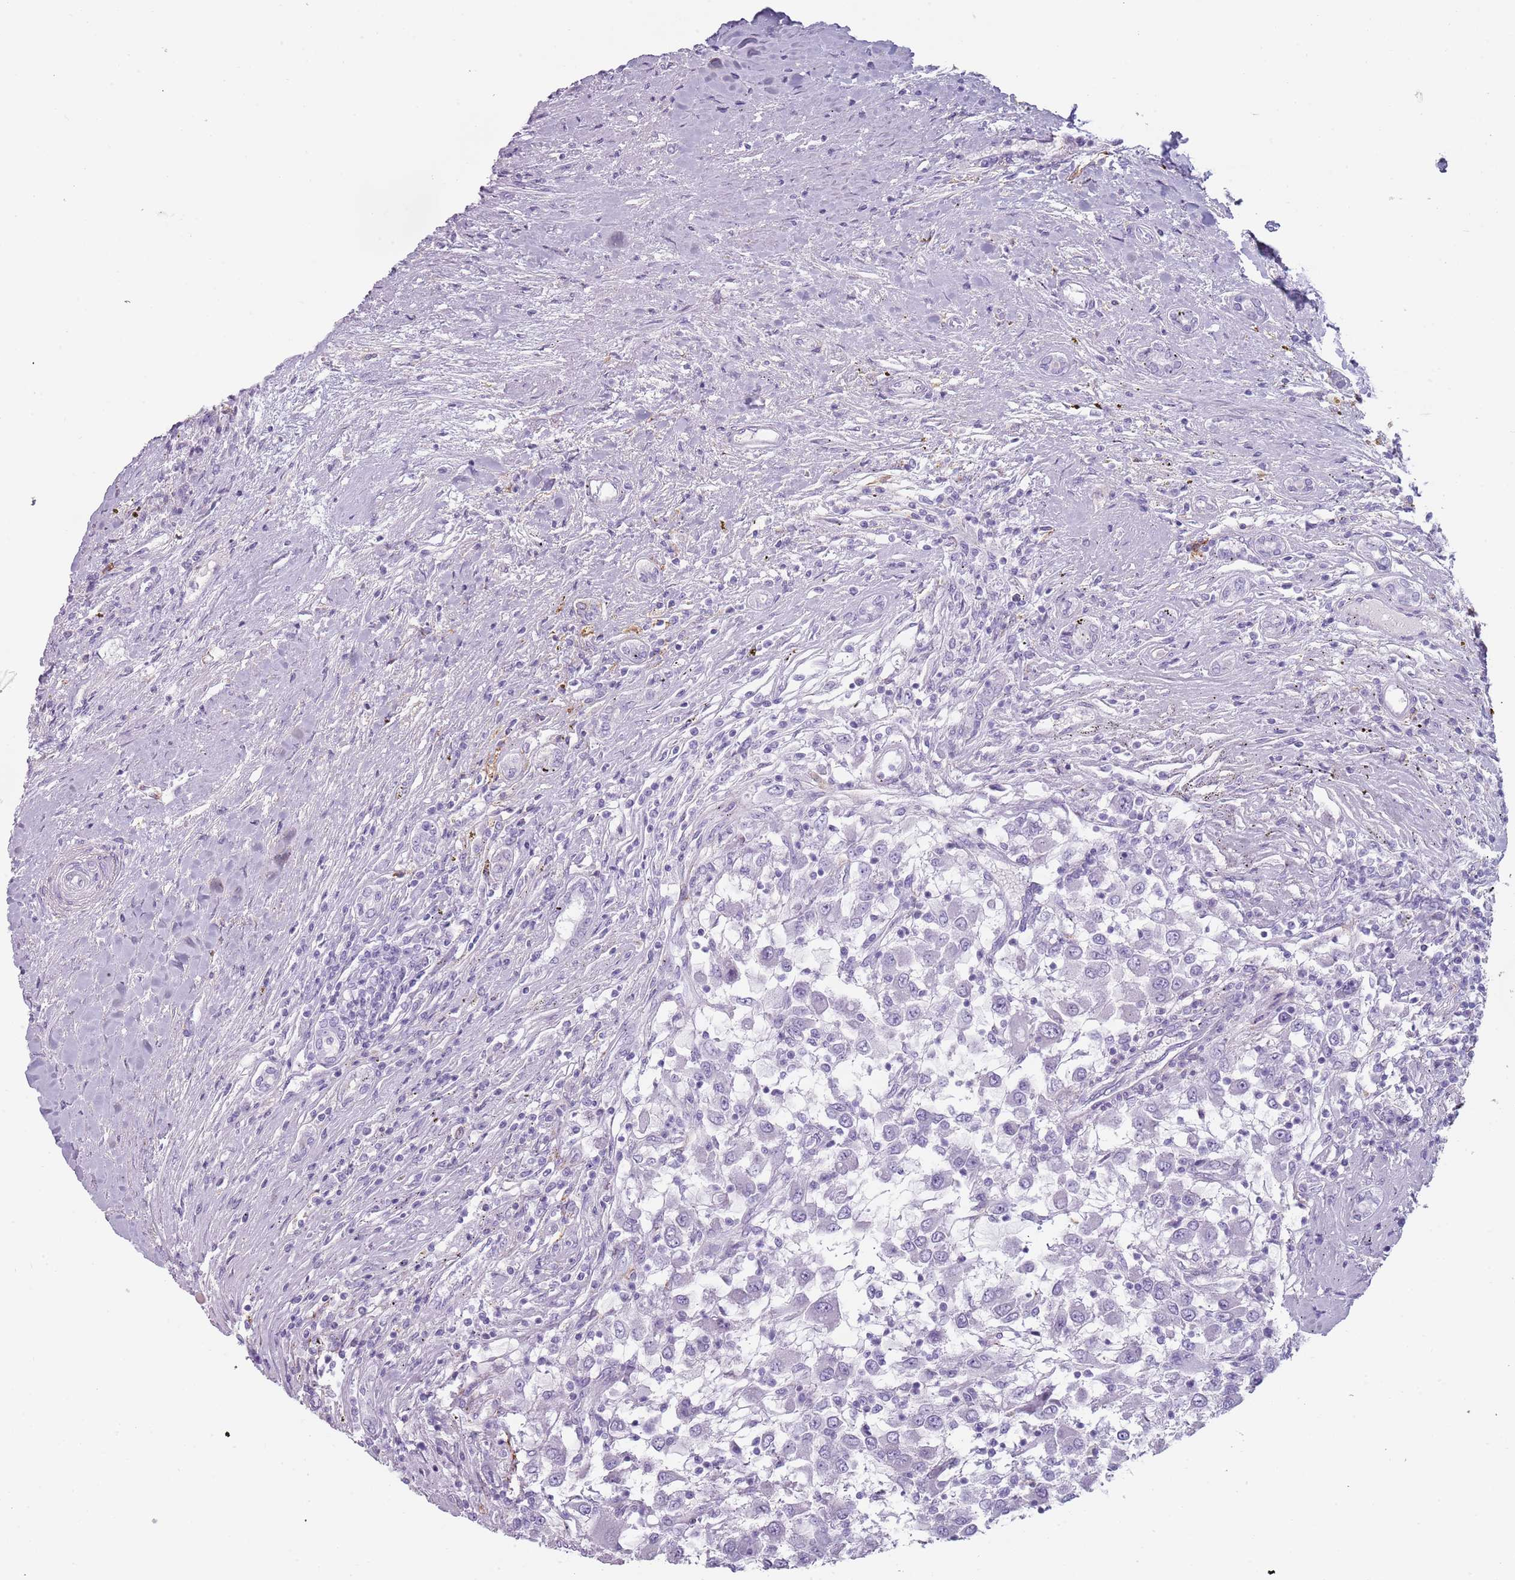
{"staining": {"intensity": "negative", "quantity": "none", "location": "none"}, "tissue": "renal cancer", "cell_type": "Tumor cells", "image_type": "cancer", "snomed": [{"axis": "morphology", "description": "Adenocarcinoma, NOS"}, {"axis": "topography", "description": "Kidney"}], "caption": "This is an immunohistochemistry micrograph of renal cancer (adenocarcinoma). There is no positivity in tumor cells.", "gene": "COLEC12", "patient": {"sex": "female", "age": 67}}